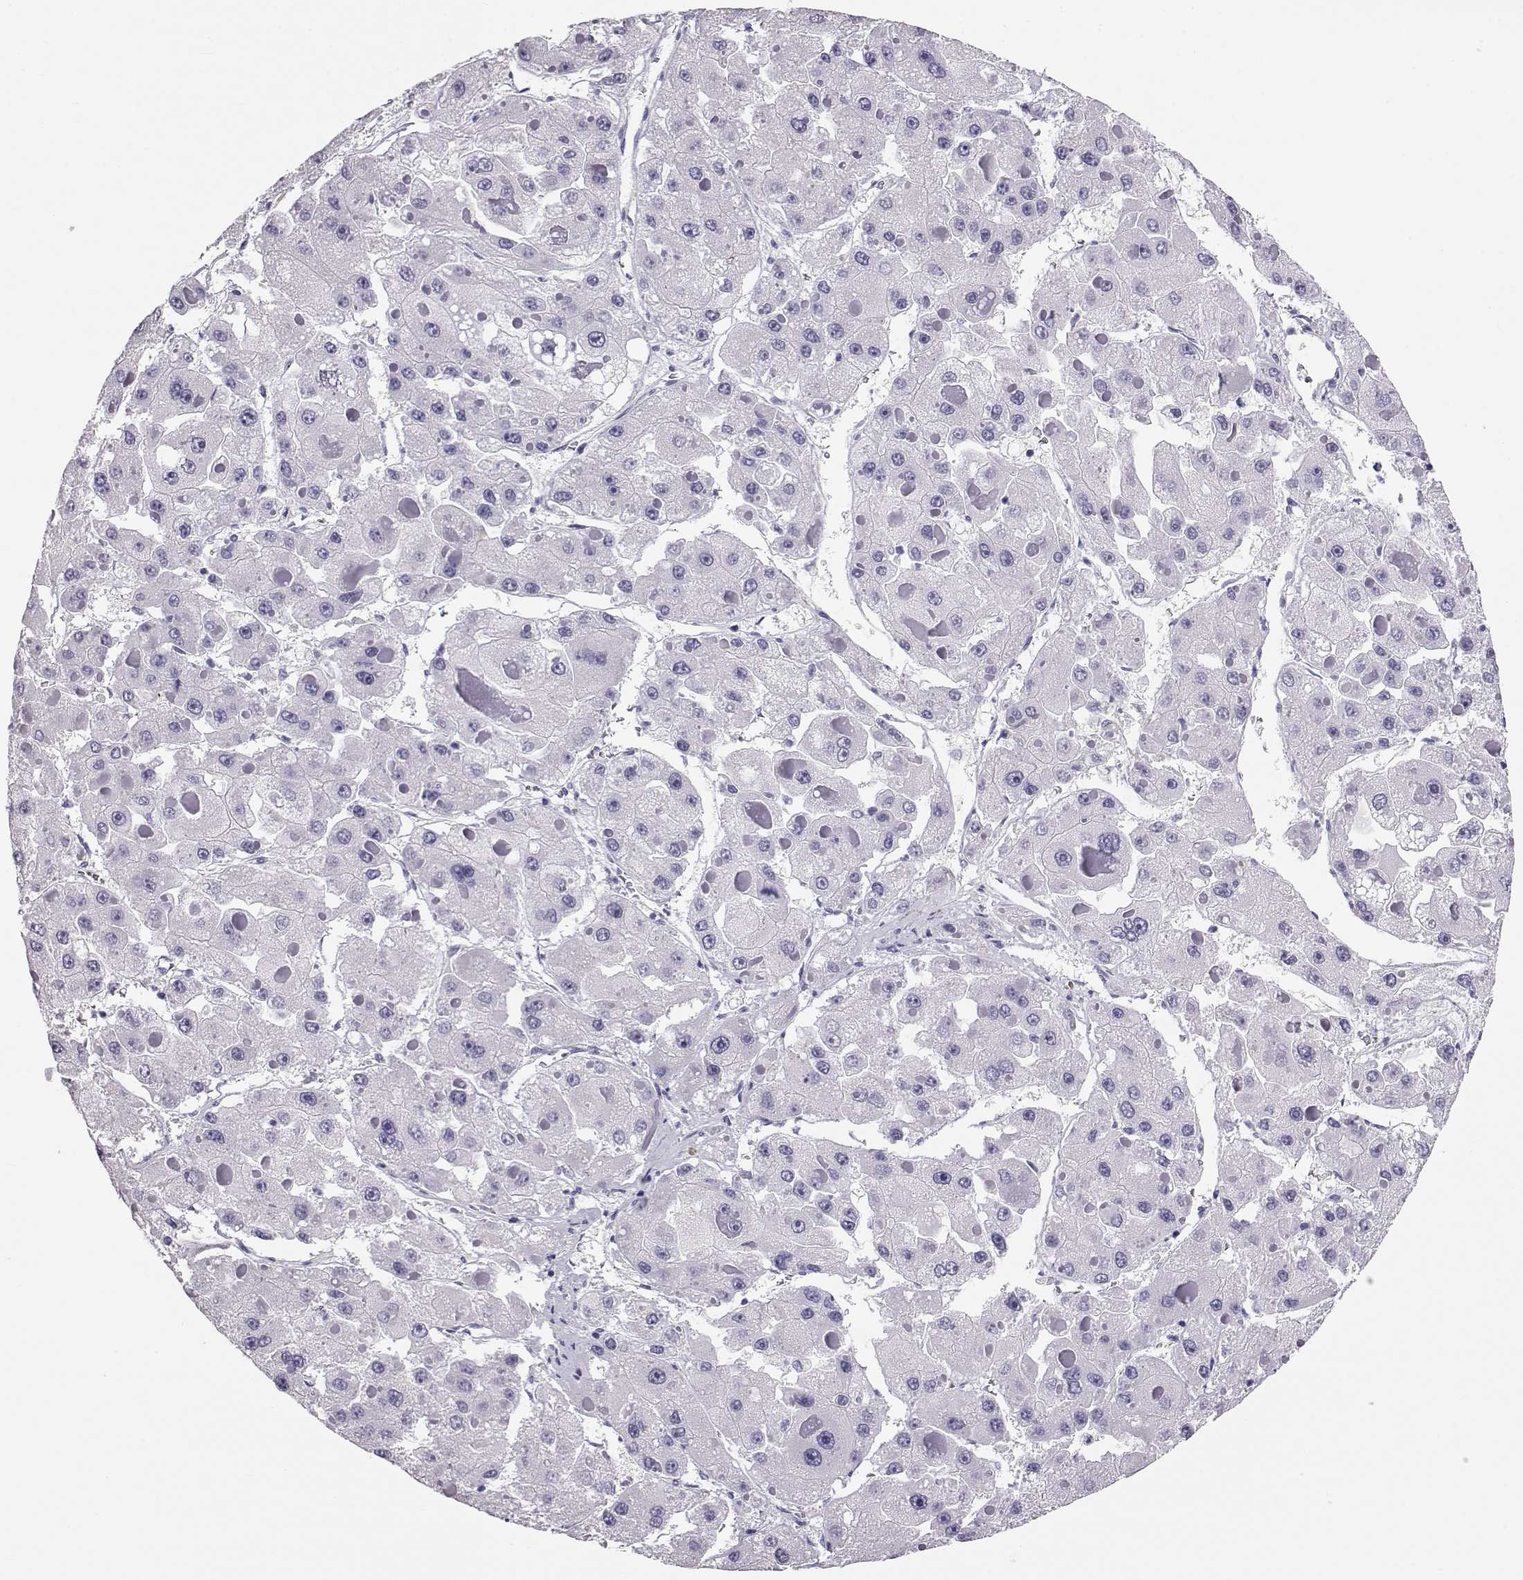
{"staining": {"intensity": "negative", "quantity": "none", "location": "none"}, "tissue": "liver cancer", "cell_type": "Tumor cells", "image_type": "cancer", "snomed": [{"axis": "morphology", "description": "Carcinoma, Hepatocellular, NOS"}, {"axis": "topography", "description": "Liver"}], "caption": "Human liver cancer (hepatocellular carcinoma) stained for a protein using immunohistochemistry demonstrates no staining in tumor cells.", "gene": "RD3", "patient": {"sex": "female", "age": 73}}